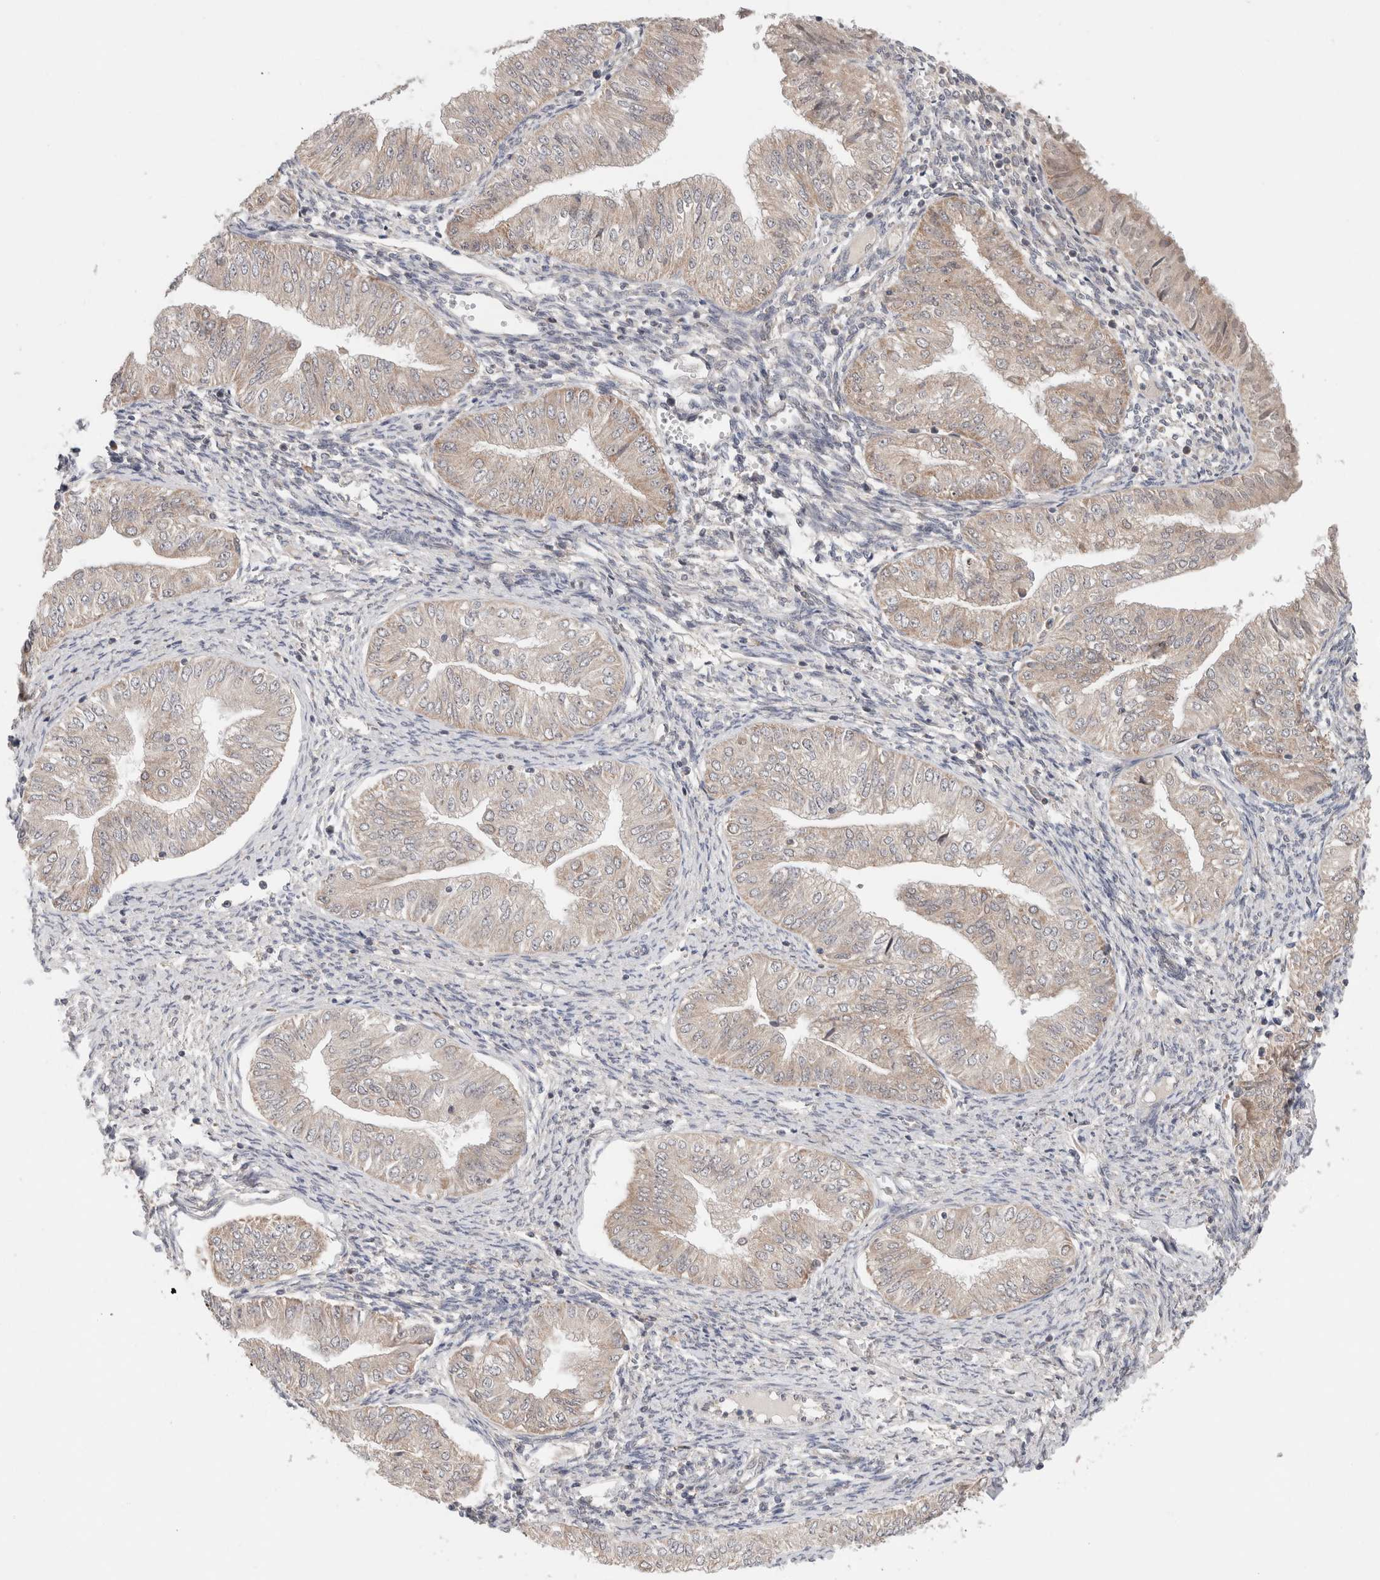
{"staining": {"intensity": "weak", "quantity": "<25%", "location": "cytoplasmic/membranous"}, "tissue": "endometrial cancer", "cell_type": "Tumor cells", "image_type": "cancer", "snomed": [{"axis": "morphology", "description": "Normal tissue, NOS"}, {"axis": "morphology", "description": "Adenocarcinoma, NOS"}, {"axis": "topography", "description": "Endometrium"}], "caption": "Protein analysis of endometrial cancer shows no significant expression in tumor cells.", "gene": "ERI3", "patient": {"sex": "female", "age": 53}}